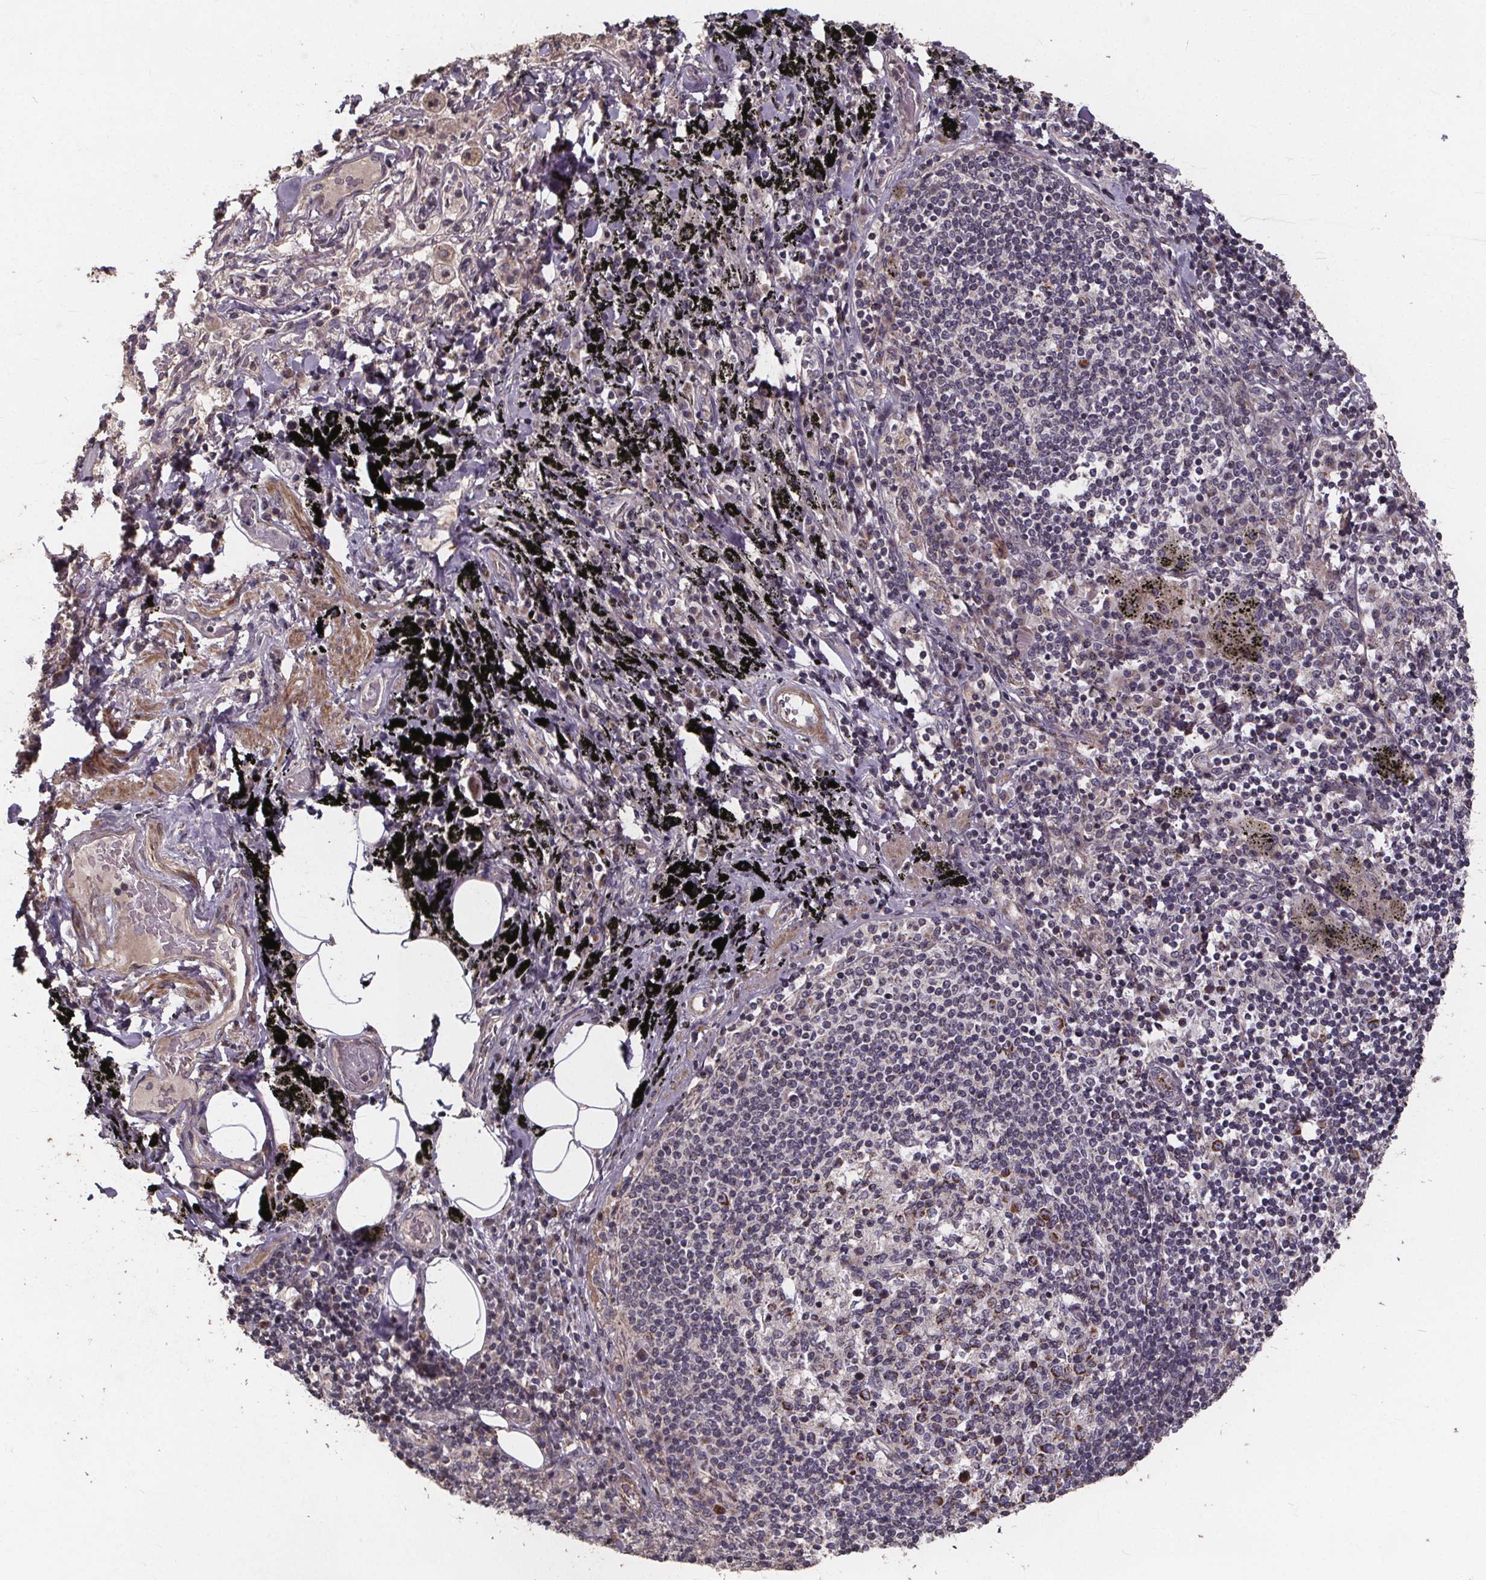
{"staining": {"intensity": "weak", "quantity": "<25%", "location": "cytoplasmic/membranous"}, "tissue": "adipose tissue", "cell_type": "Adipocytes", "image_type": "normal", "snomed": [{"axis": "morphology", "description": "Normal tissue, NOS"}, {"axis": "topography", "description": "Bronchus"}, {"axis": "topography", "description": "Lung"}], "caption": "This is an IHC histopathology image of benign adipose tissue. There is no positivity in adipocytes.", "gene": "YME1L1", "patient": {"sex": "female", "age": 57}}